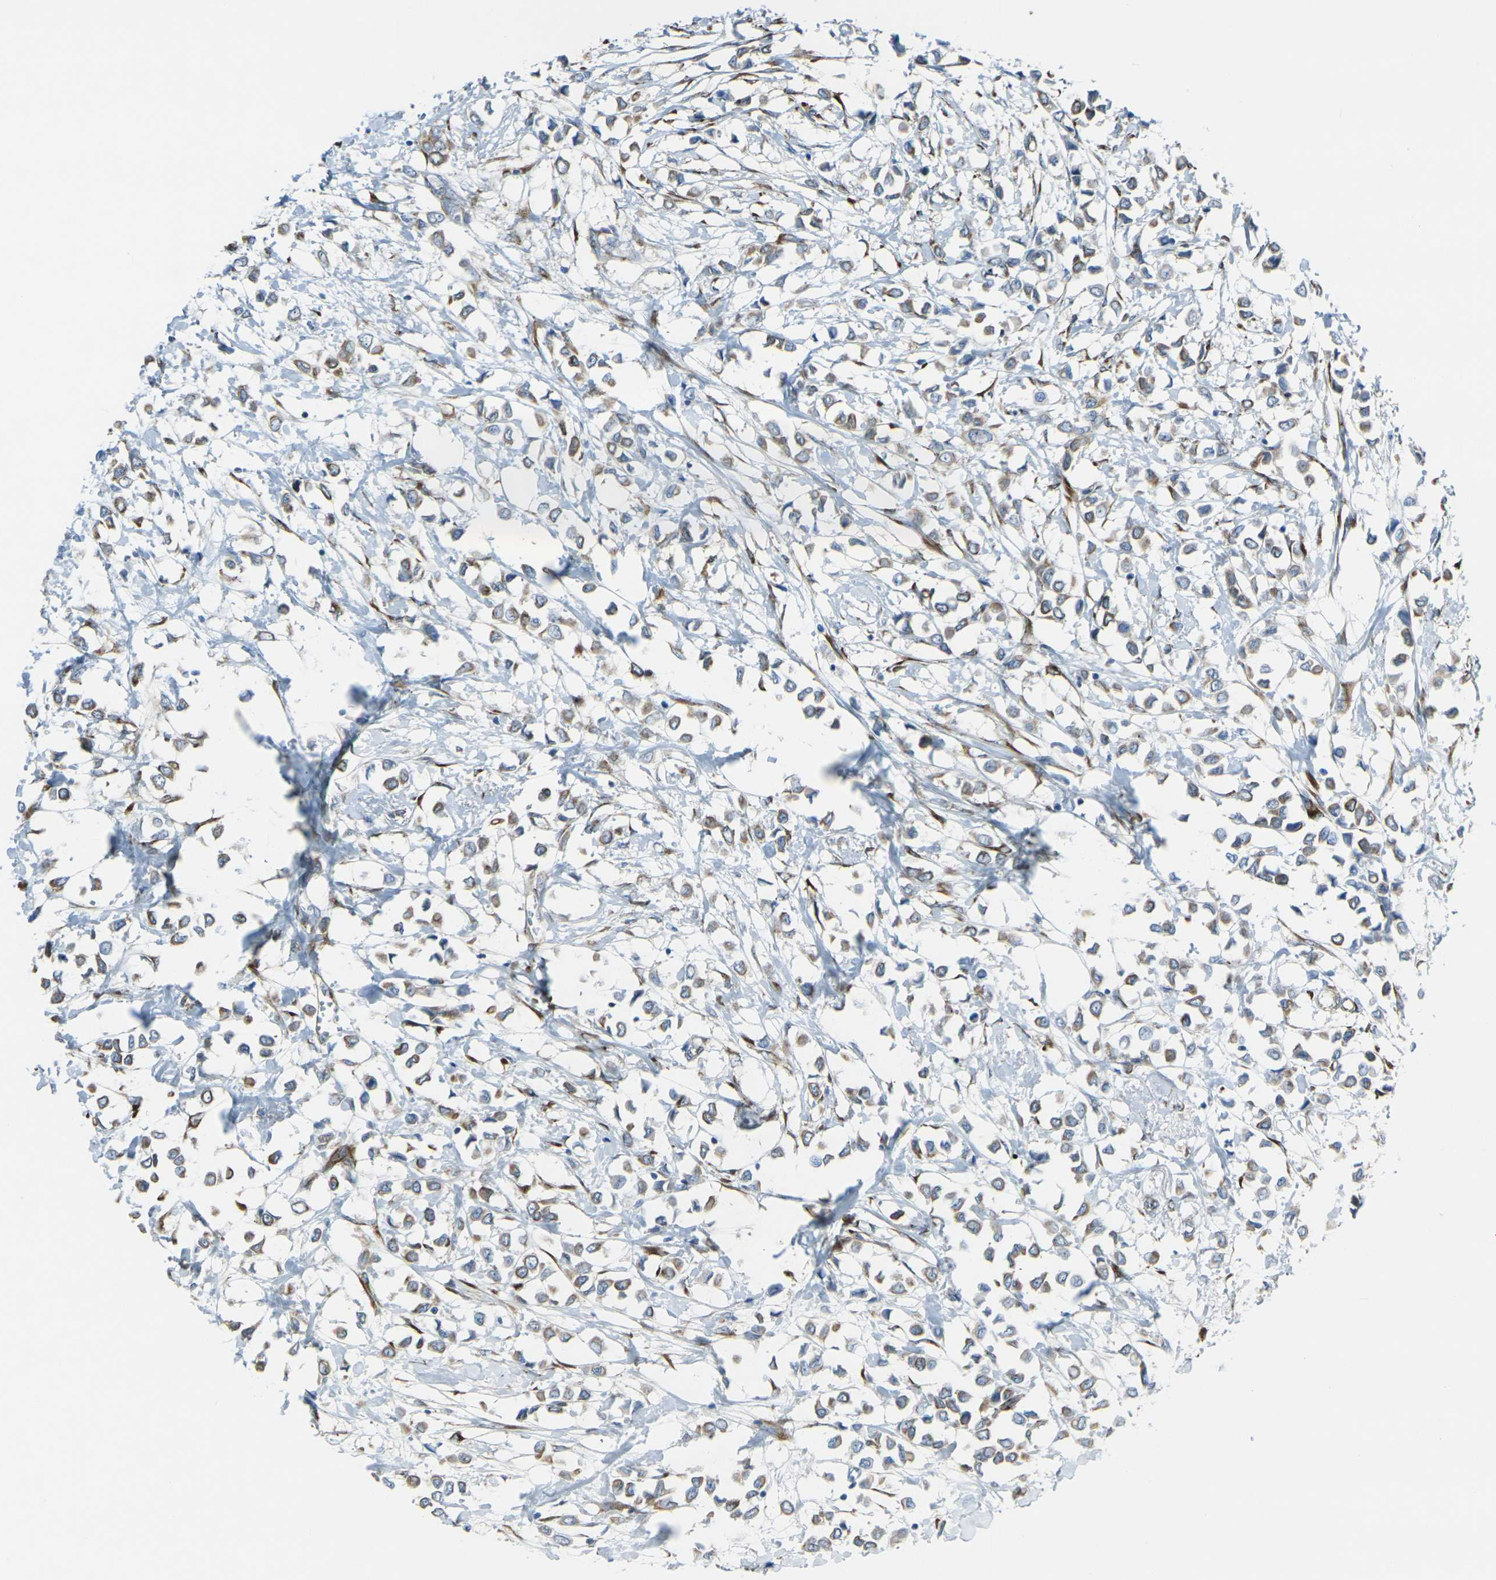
{"staining": {"intensity": "moderate", "quantity": ">75%", "location": "cytoplasmic/membranous"}, "tissue": "breast cancer", "cell_type": "Tumor cells", "image_type": "cancer", "snomed": [{"axis": "morphology", "description": "Lobular carcinoma"}, {"axis": "topography", "description": "Breast"}], "caption": "This is an image of immunohistochemistry staining of breast lobular carcinoma, which shows moderate positivity in the cytoplasmic/membranous of tumor cells.", "gene": "CELSR2", "patient": {"sex": "female", "age": 51}}